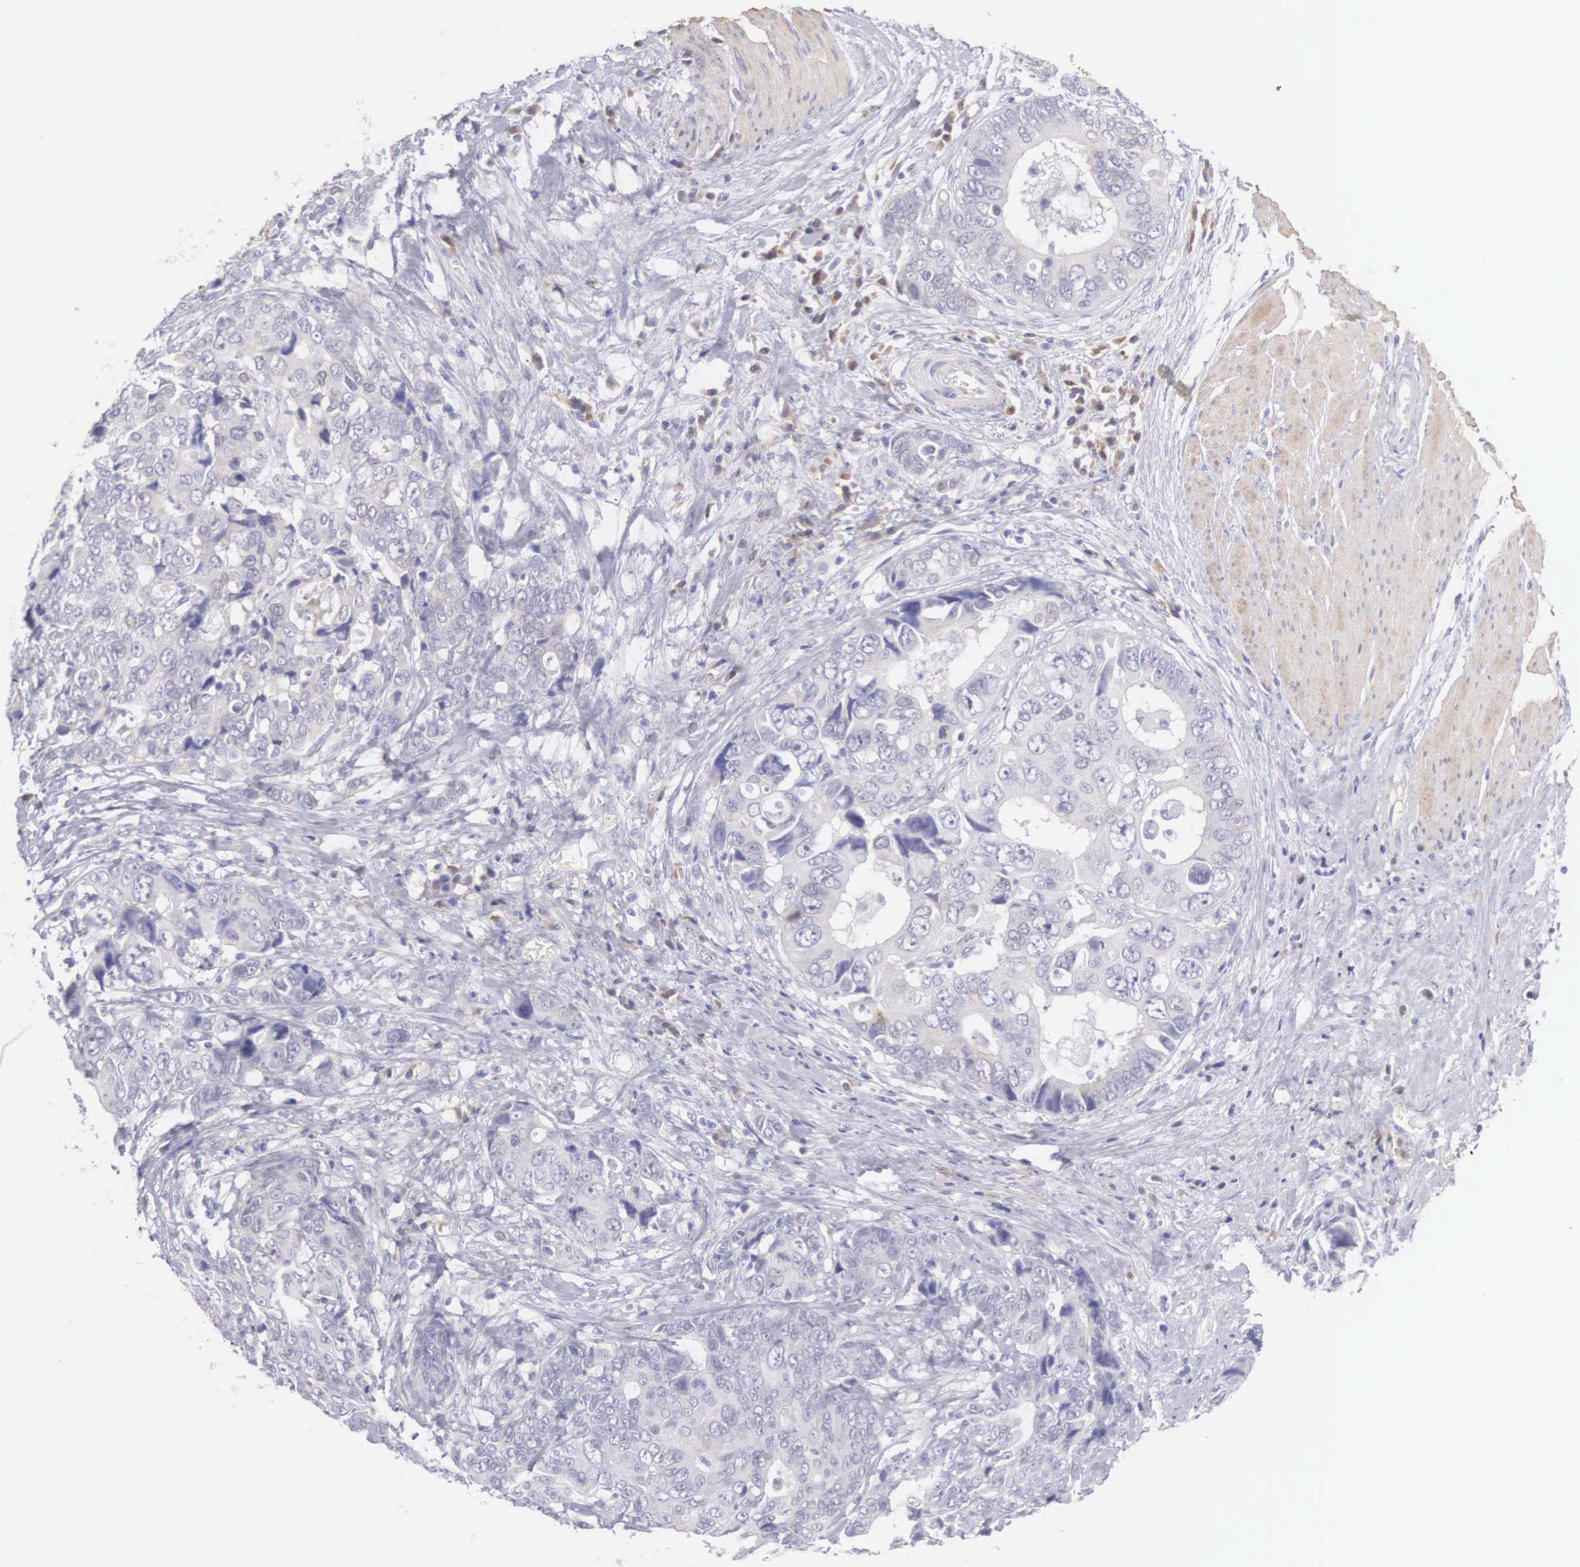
{"staining": {"intensity": "negative", "quantity": "none", "location": "none"}, "tissue": "colorectal cancer", "cell_type": "Tumor cells", "image_type": "cancer", "snomed": [{"axis": "morphology", "description": "Adenocarcinoma, NOS"}, {"axis": "topography", "description": "Rectum"}], "caption": "This is an immunohistochemistry micrograph of colorectal cancer. There is no expression in tumor cells.", "gene": "ARFGAP3", "patient": {"sex": "female", "age": 67}}